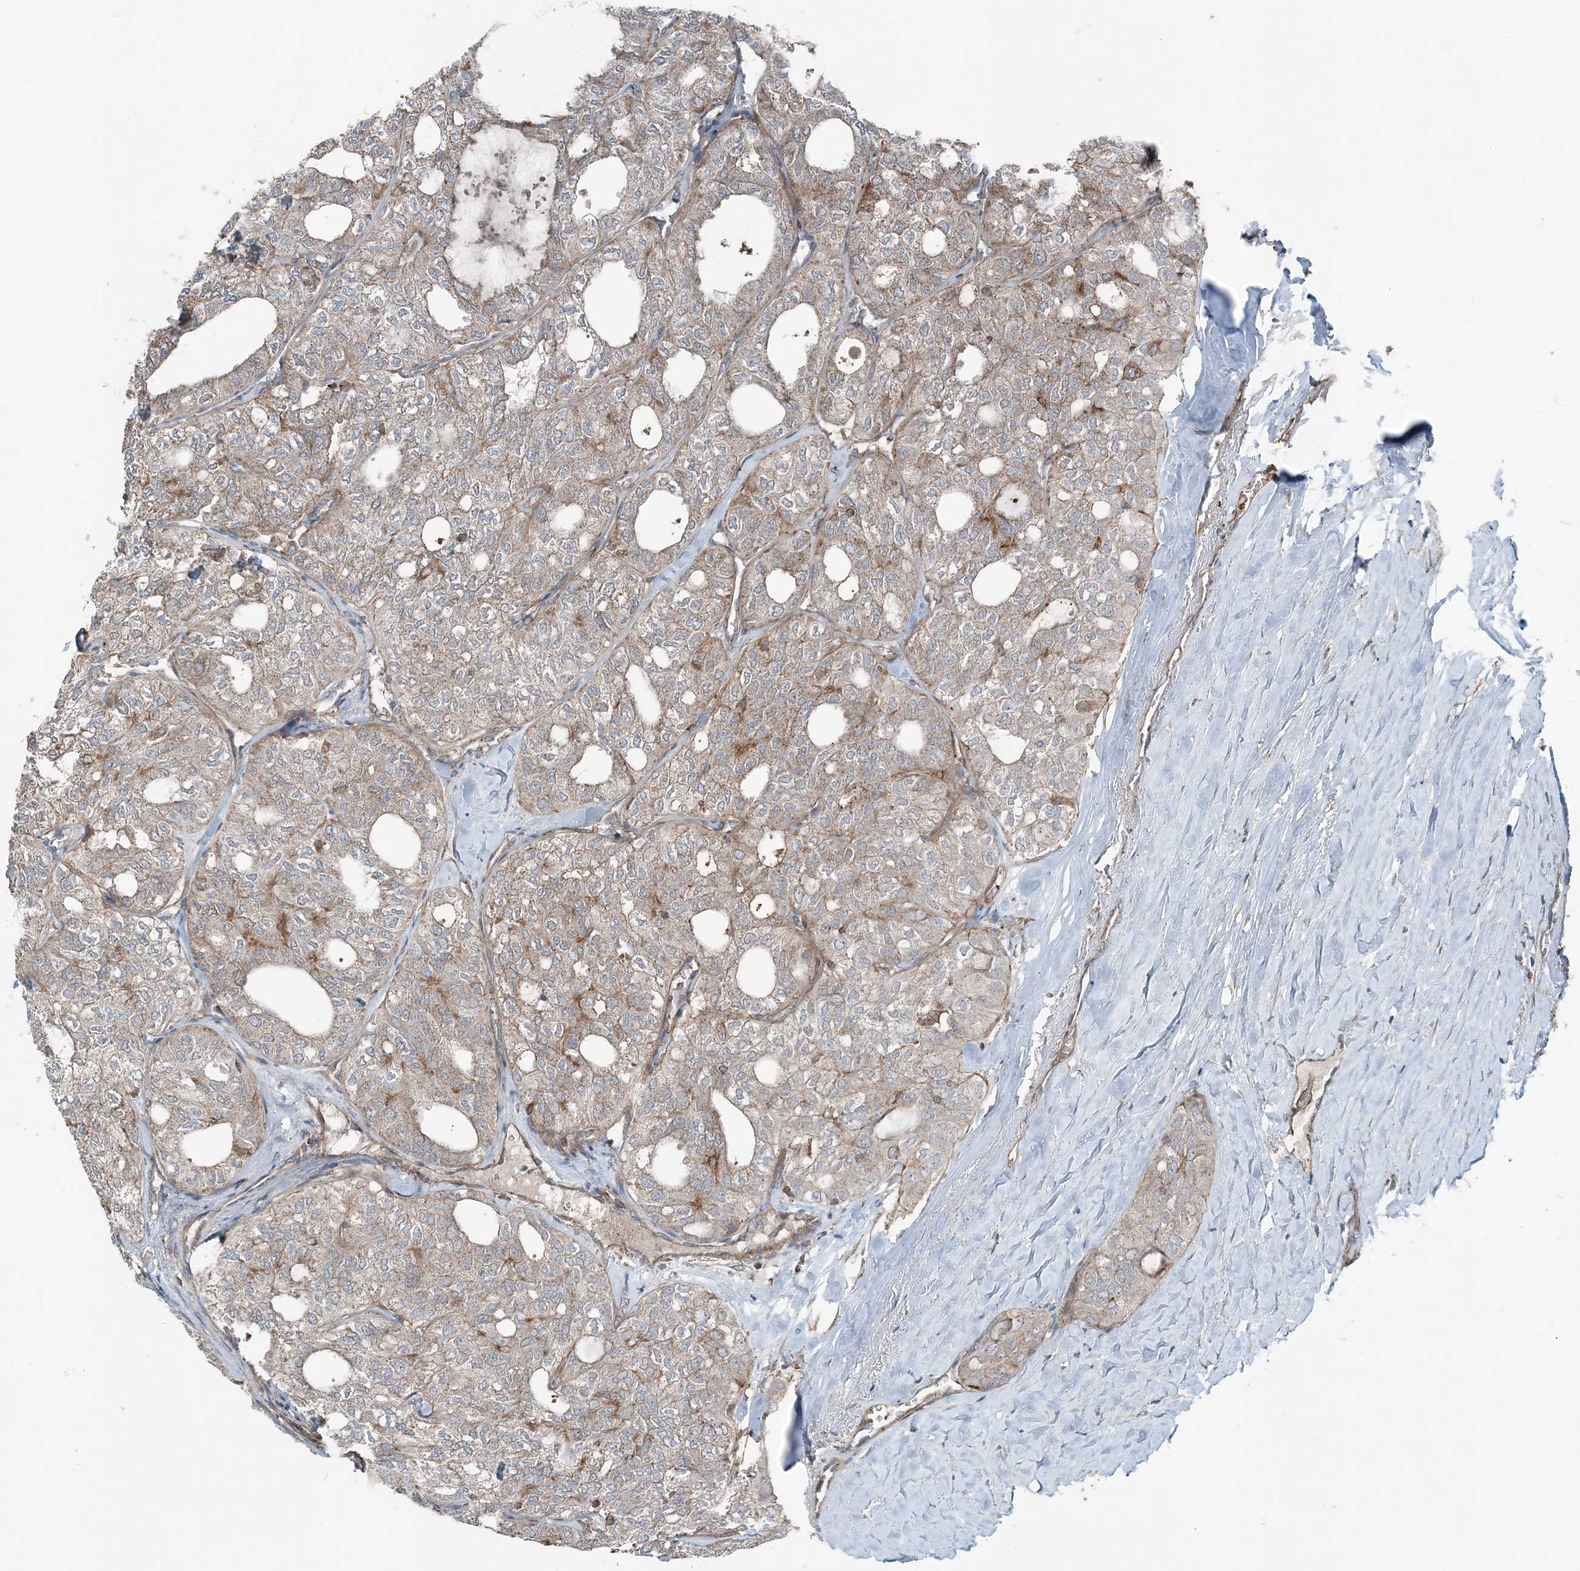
{"staining": {"intensity": "weak", "quantity": "25%-75%", "location": "cytoplasmic/membranous"}, "tissue": "thyroid cancer", "cell_type": "Tumor cells", "image_type": "cancer", "snomed": [{"axis": "morphology", "description": "Follicular adenoma carcinoma, NOS"}, {"axis": "topography", "description": "Thyroid gland"}], "caption": "Thyroid follicular adenoma carcinoma was stained to show a protein in brown. There is low levels of weak cytoplasmic/membranous positivity in about 25%-75% of tumor cells.", "gene": "KY", "patient": {"sex": "male", "age": 75}}